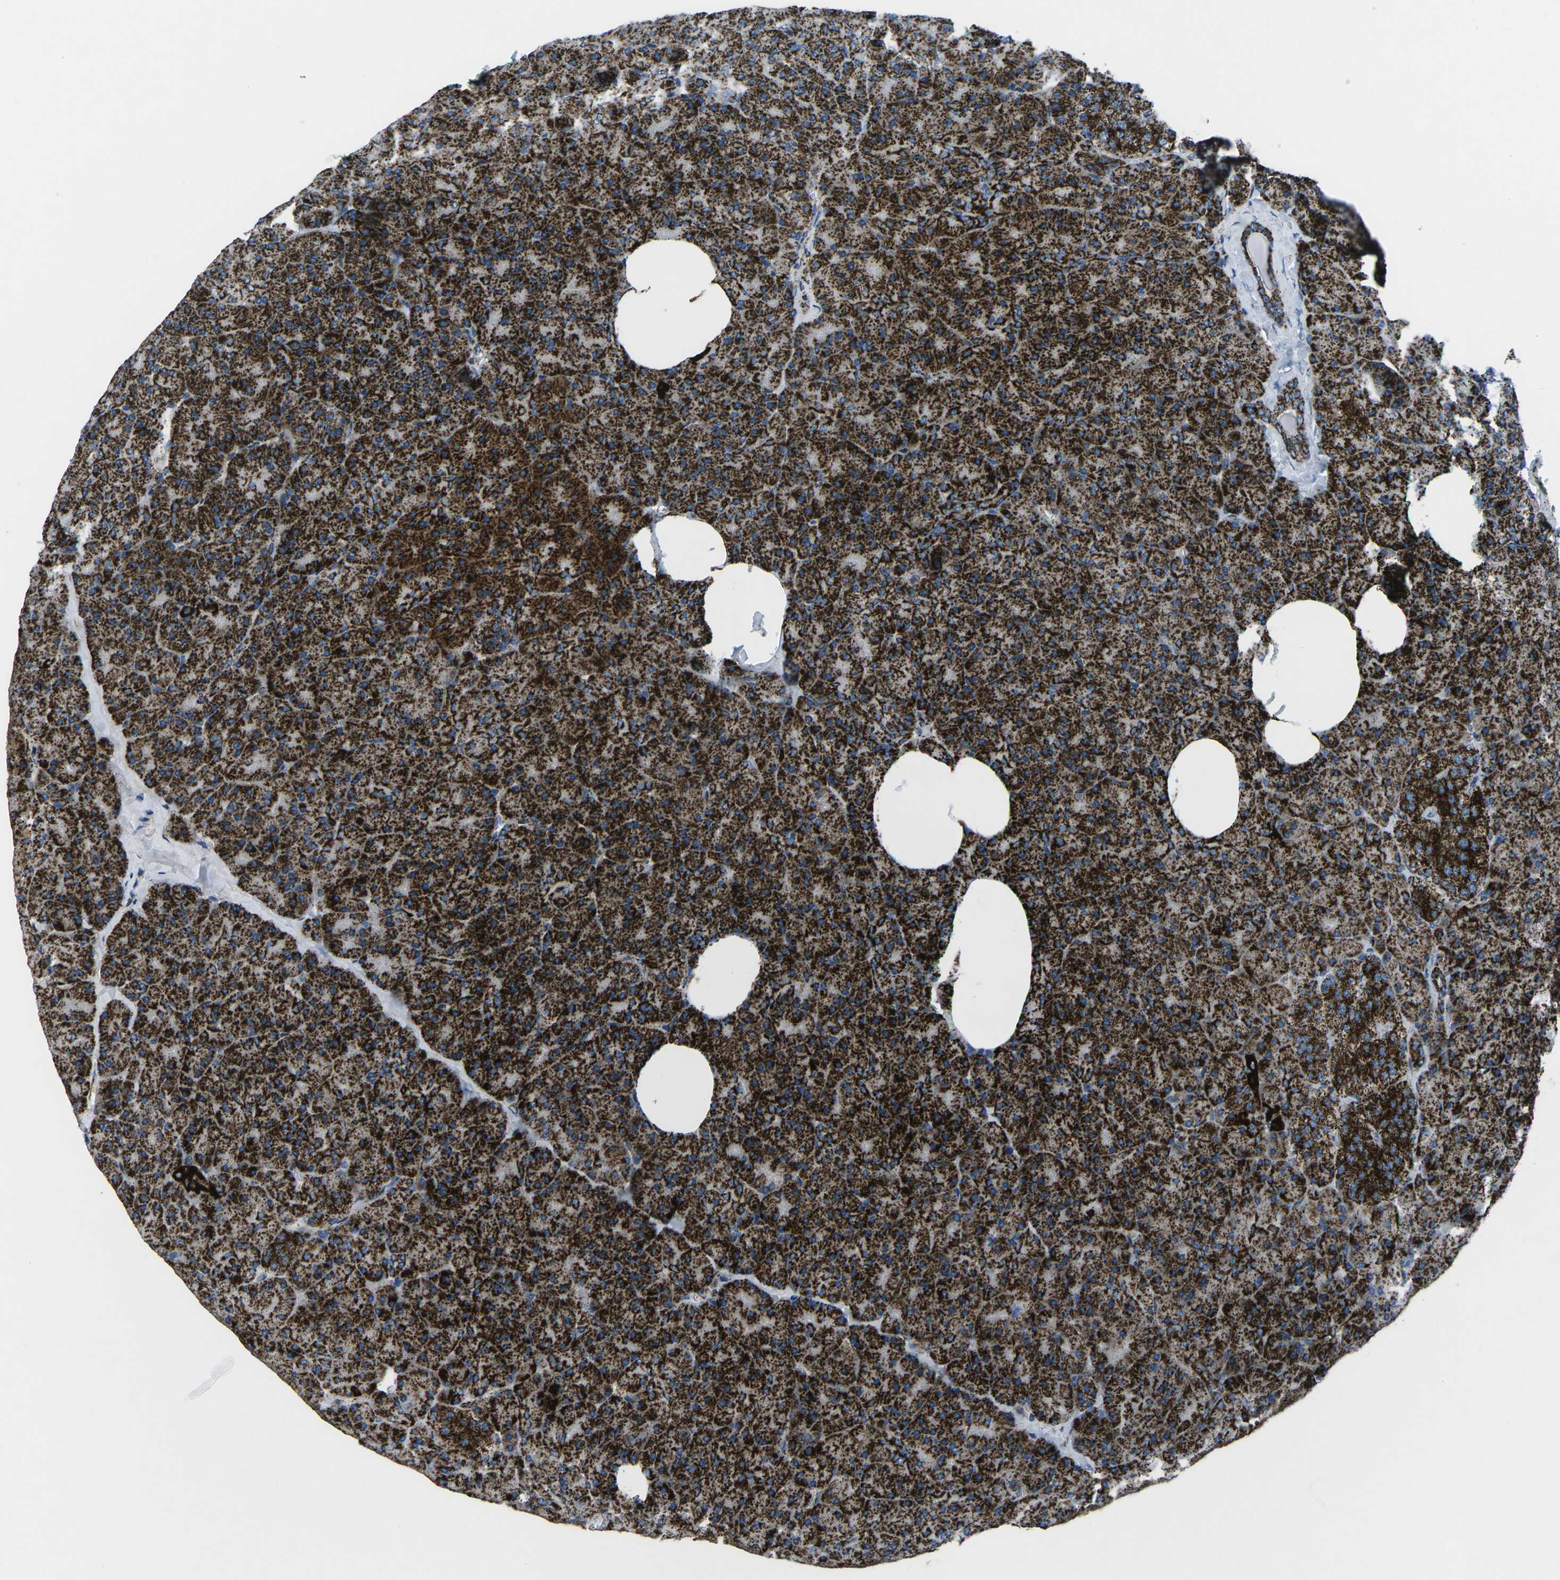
{"staining": {"intensity": "strong", "quantity": ">75%", "location": "cytoplasmic/membranous"}, "tissue": "pancreas", "cell_type": "Exocrine glandular cells", "image_type": "normal", "snomed": [{"axis": "morphology", "description": "Normal tissue, NOS"}, {"axis": "topography", "description": "Pancreas"}], "caption": "Benign pancreas displays strong cytoplasmic/membranous staining in approximately >75% of exocrine glandular cells.", "gene": "MT", "patient": {"sex": "female", "age": 35}}